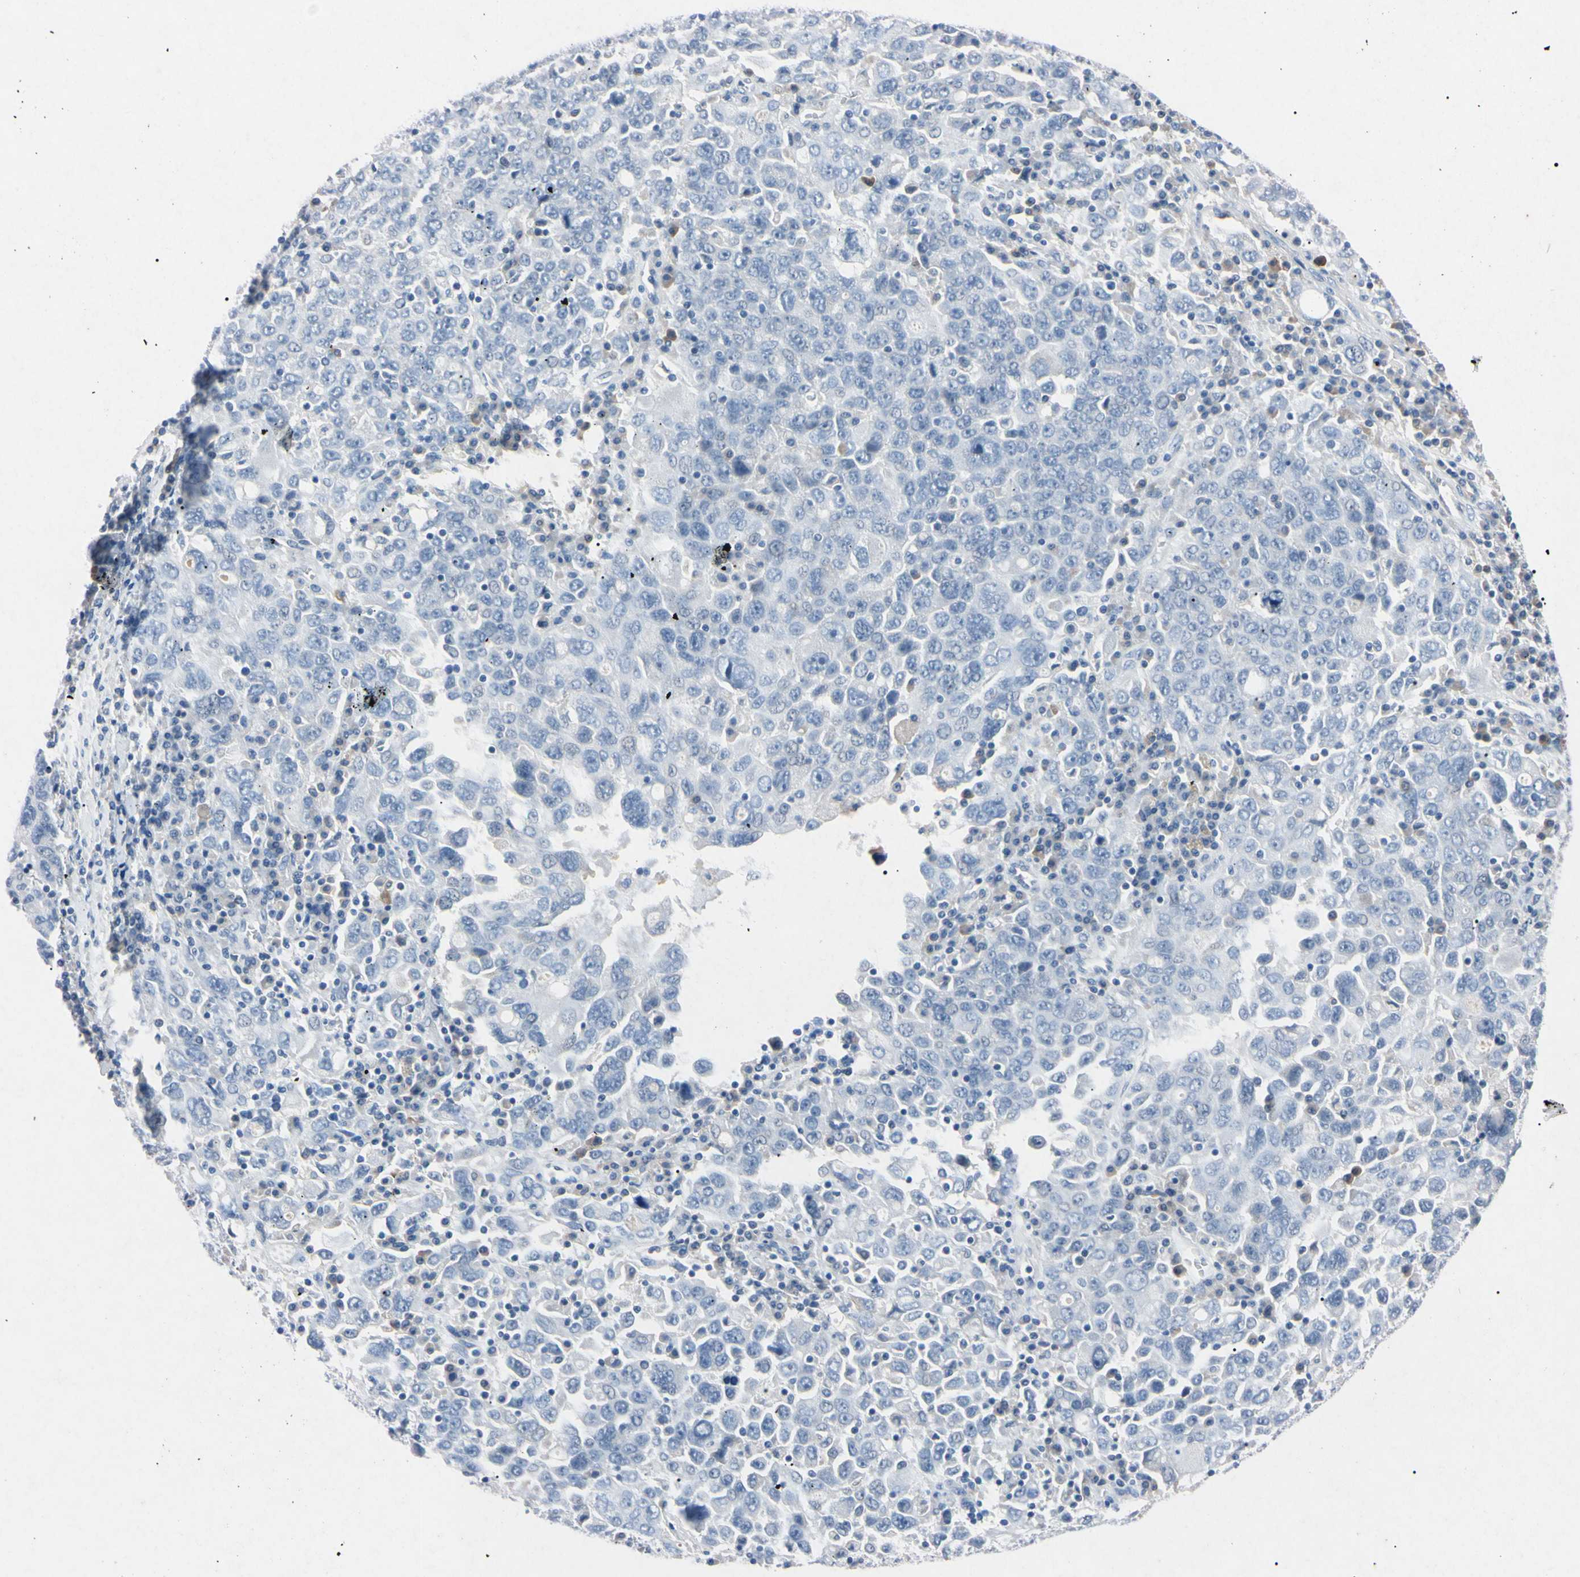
{"staining": {"intensity": "negative", "quantity": "none", "location": "none"}, "tissue": "ovarian cancer", "cell_type": "Tumor cells", "image_type": "cancer", "snomed": [{"axis": "morphology", "description": "Carcinoma, endometroid"}, {"axis": "topography", "description": "Ovary"}], "caption": "IHC image of ovarian cancer (endometroid carcinoma) stained for a protein (brown), which shows no positivity in tumor cells. (IHC, brightfield microscopy, high magnification).", "gene": "ELN", "patient": {"sex": "female", "age": 62}}